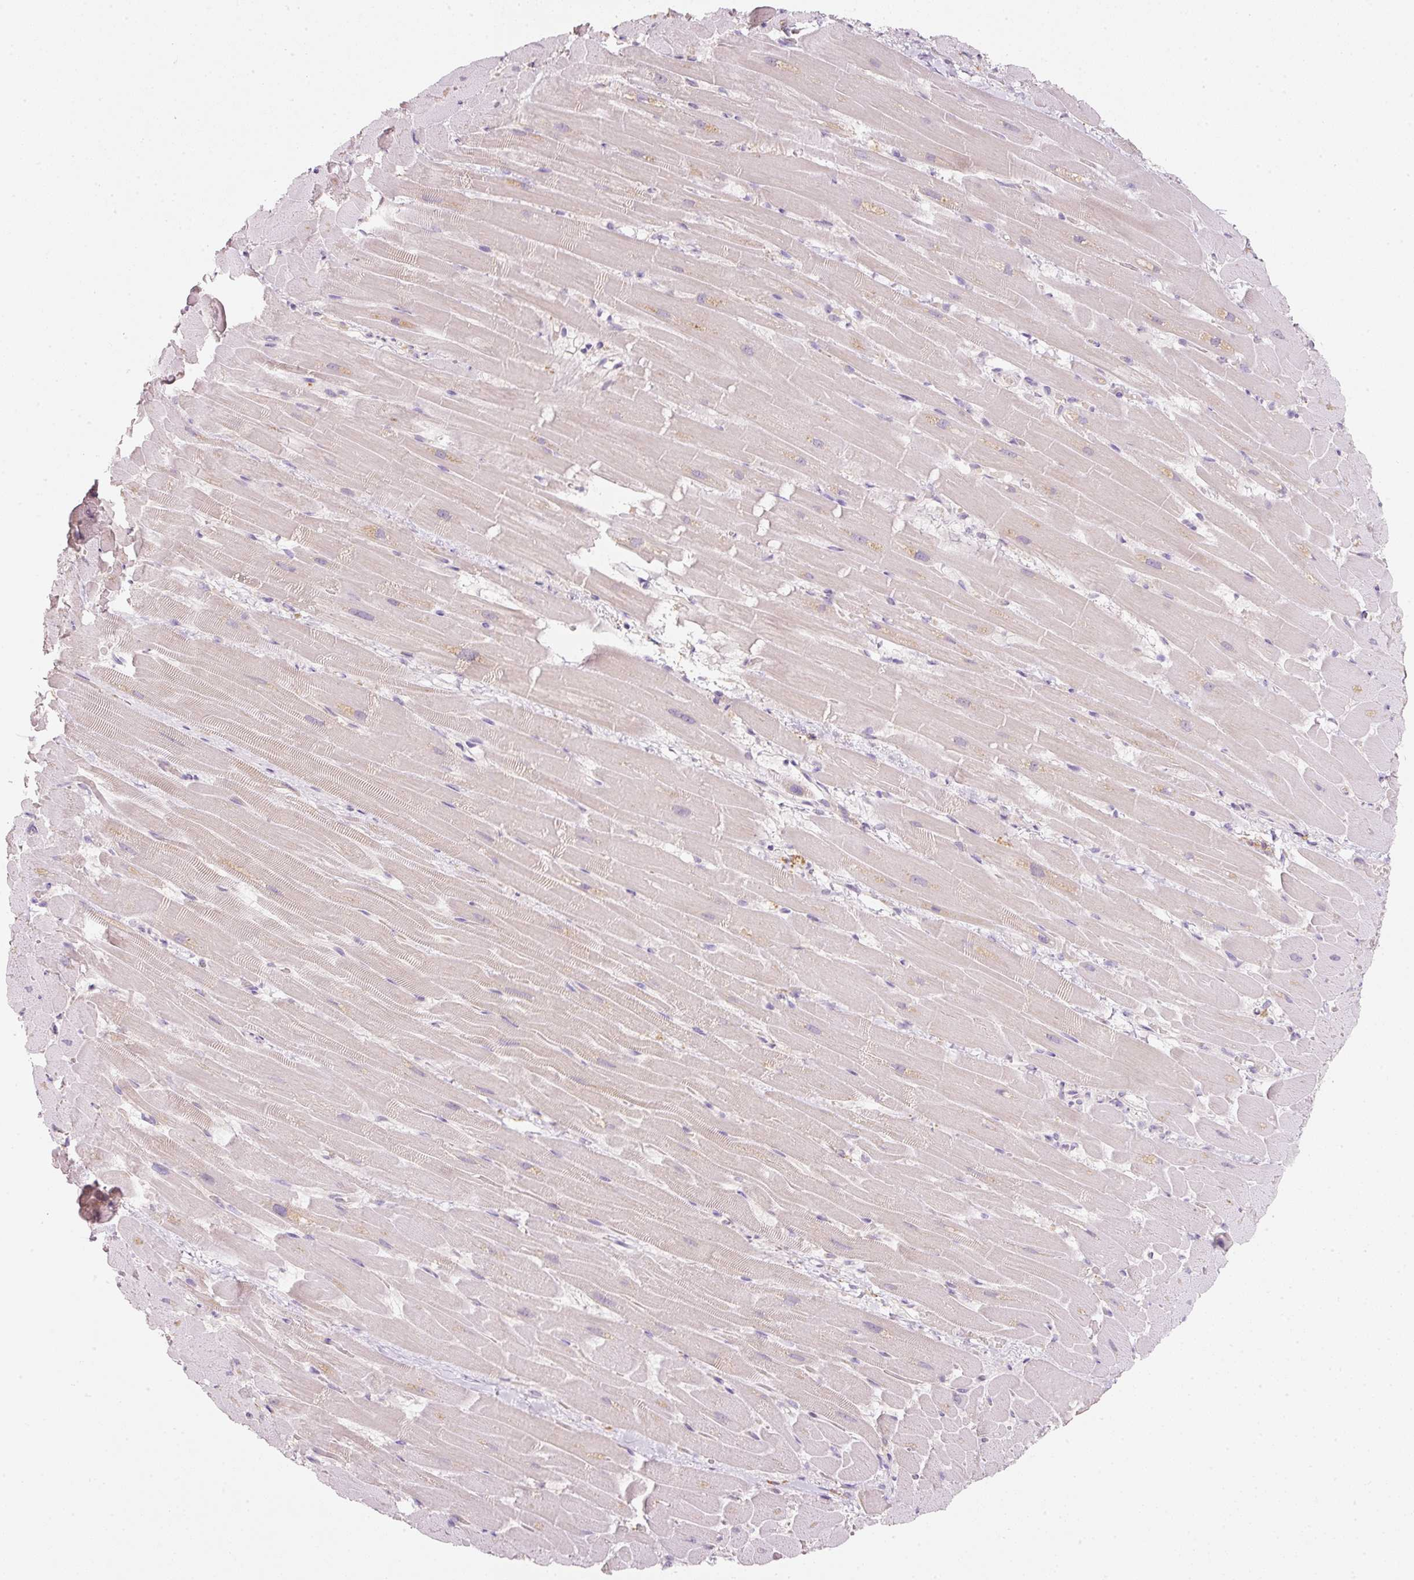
{"staining": {"intensity": "negative", "quantity": "none", "location": "none"}, "tissue": "heart muscle", "cell_type": "Cardiomyocytes", "image_type": "normal", "snomed": [{"axis": "morphology", "description": "Normal tissue, NOS"}, {"axis": "topography", "description": "Heart"}], "caption": "This photomicrograph is of unremarkable heart muscle stained with IHC to label a protein in brown with the nuclei are counter-stained blue. There is no expression in cardiomyocytes. (Stains: DAB IHC with hematoxylin counter stain, Microscopy: brightfield microscopy at high magnification).", "gene": "TMEM37", "patient": {"sex": "male", "age": 37}}